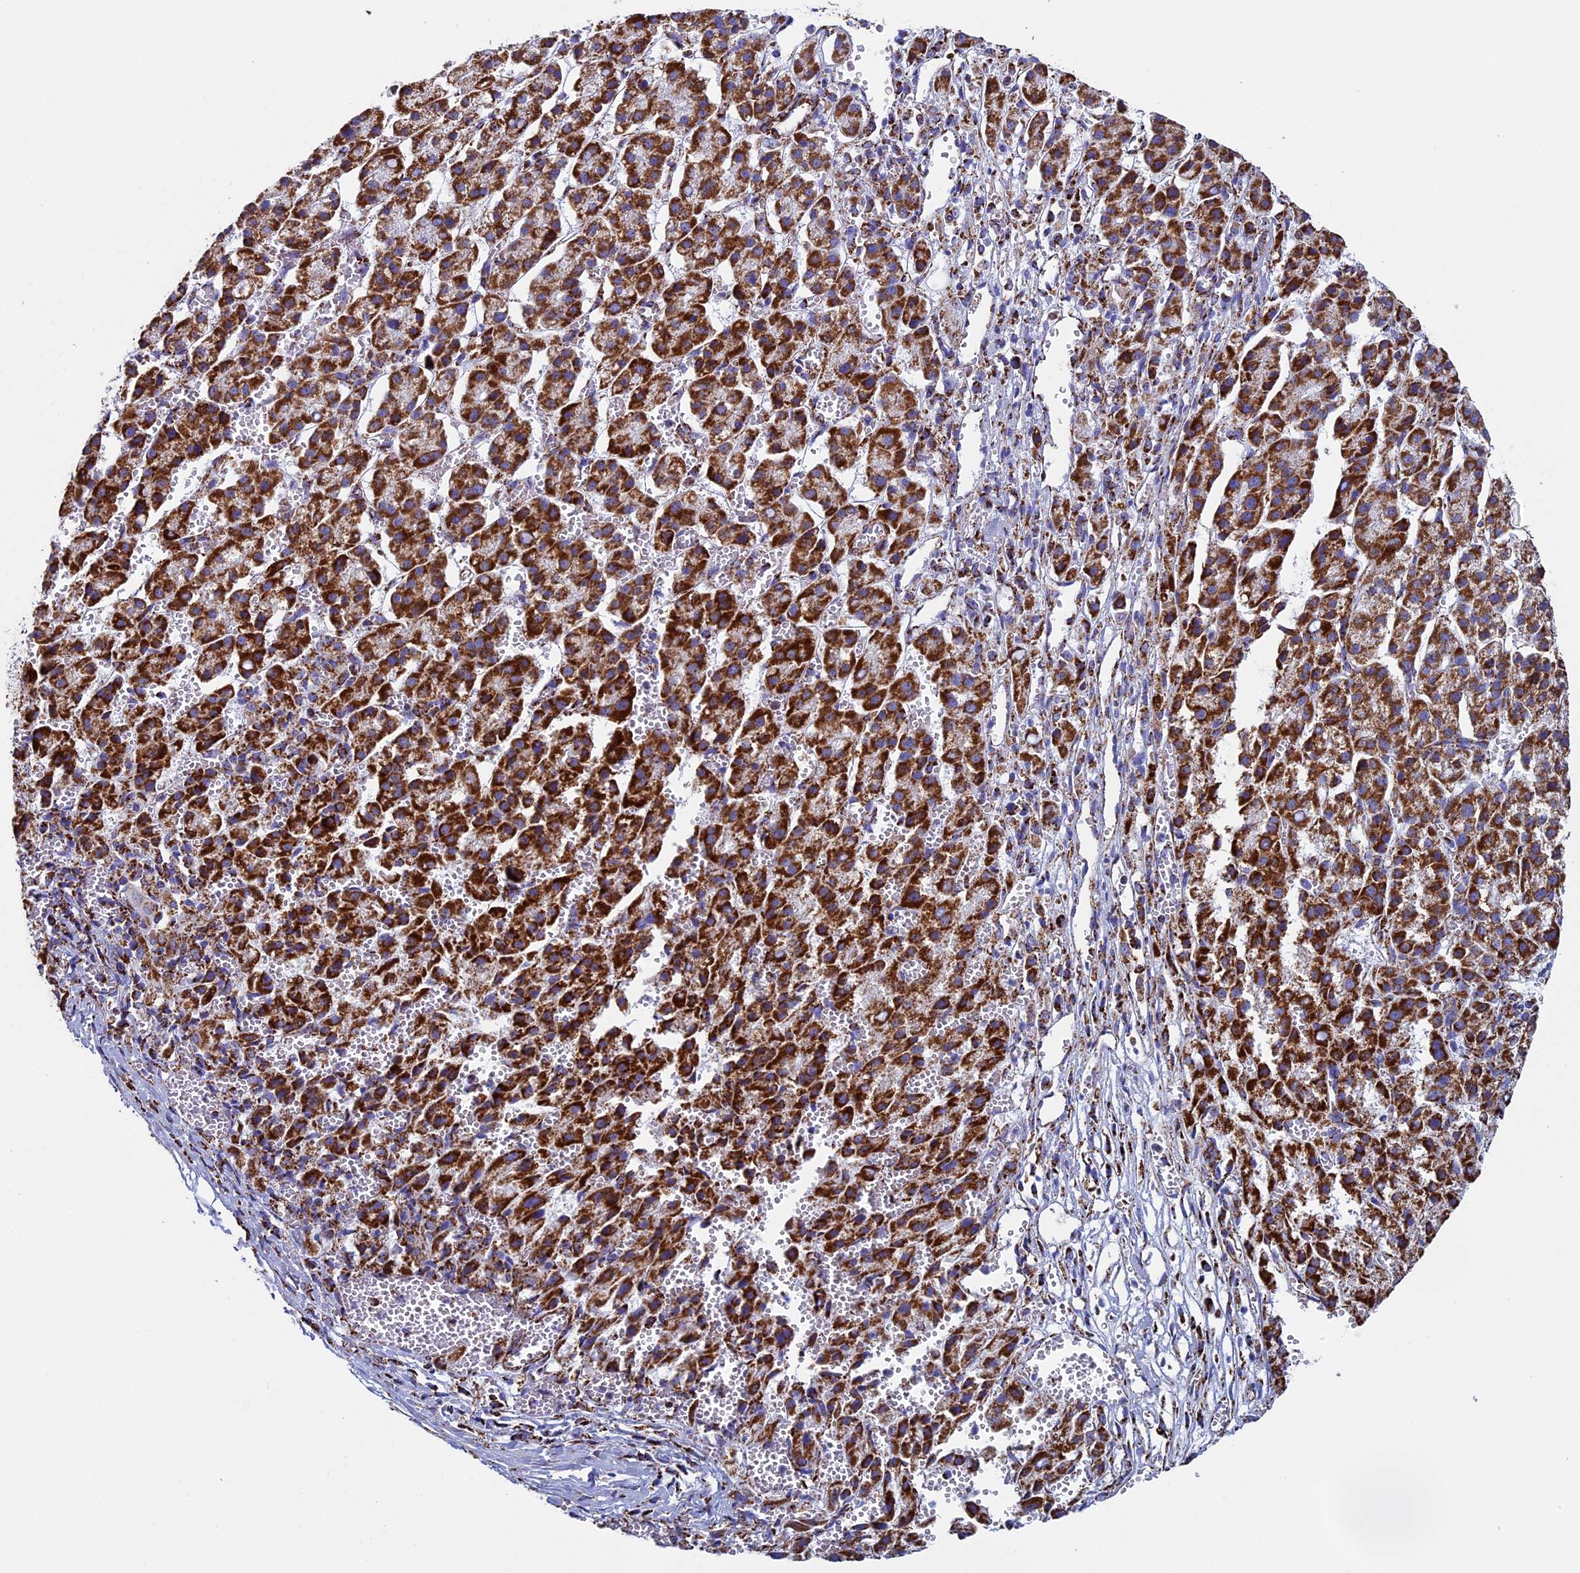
{"staining": {"intensity": "strong", "quantity": ">75%", "location": "cytoplasmic/membranous"}, "tissue": "liver cancer", "cell_type": "Tumor cells", "image_type": "cancer", "snomed": [{"axis": "morphology", "description": "Carcinoma, Hepatocellular, NOS"}, {"axis": "topography", "description": "Liver"}], "caption": "A micrograph showing strong cytoplasmic/membranous staining in about >75% of tumor cells in liver cancer, as visualized by brown immunohistochemical staining.", "gene": "UQCRFS1", "patient": {"sex": "female", "age": 58}}